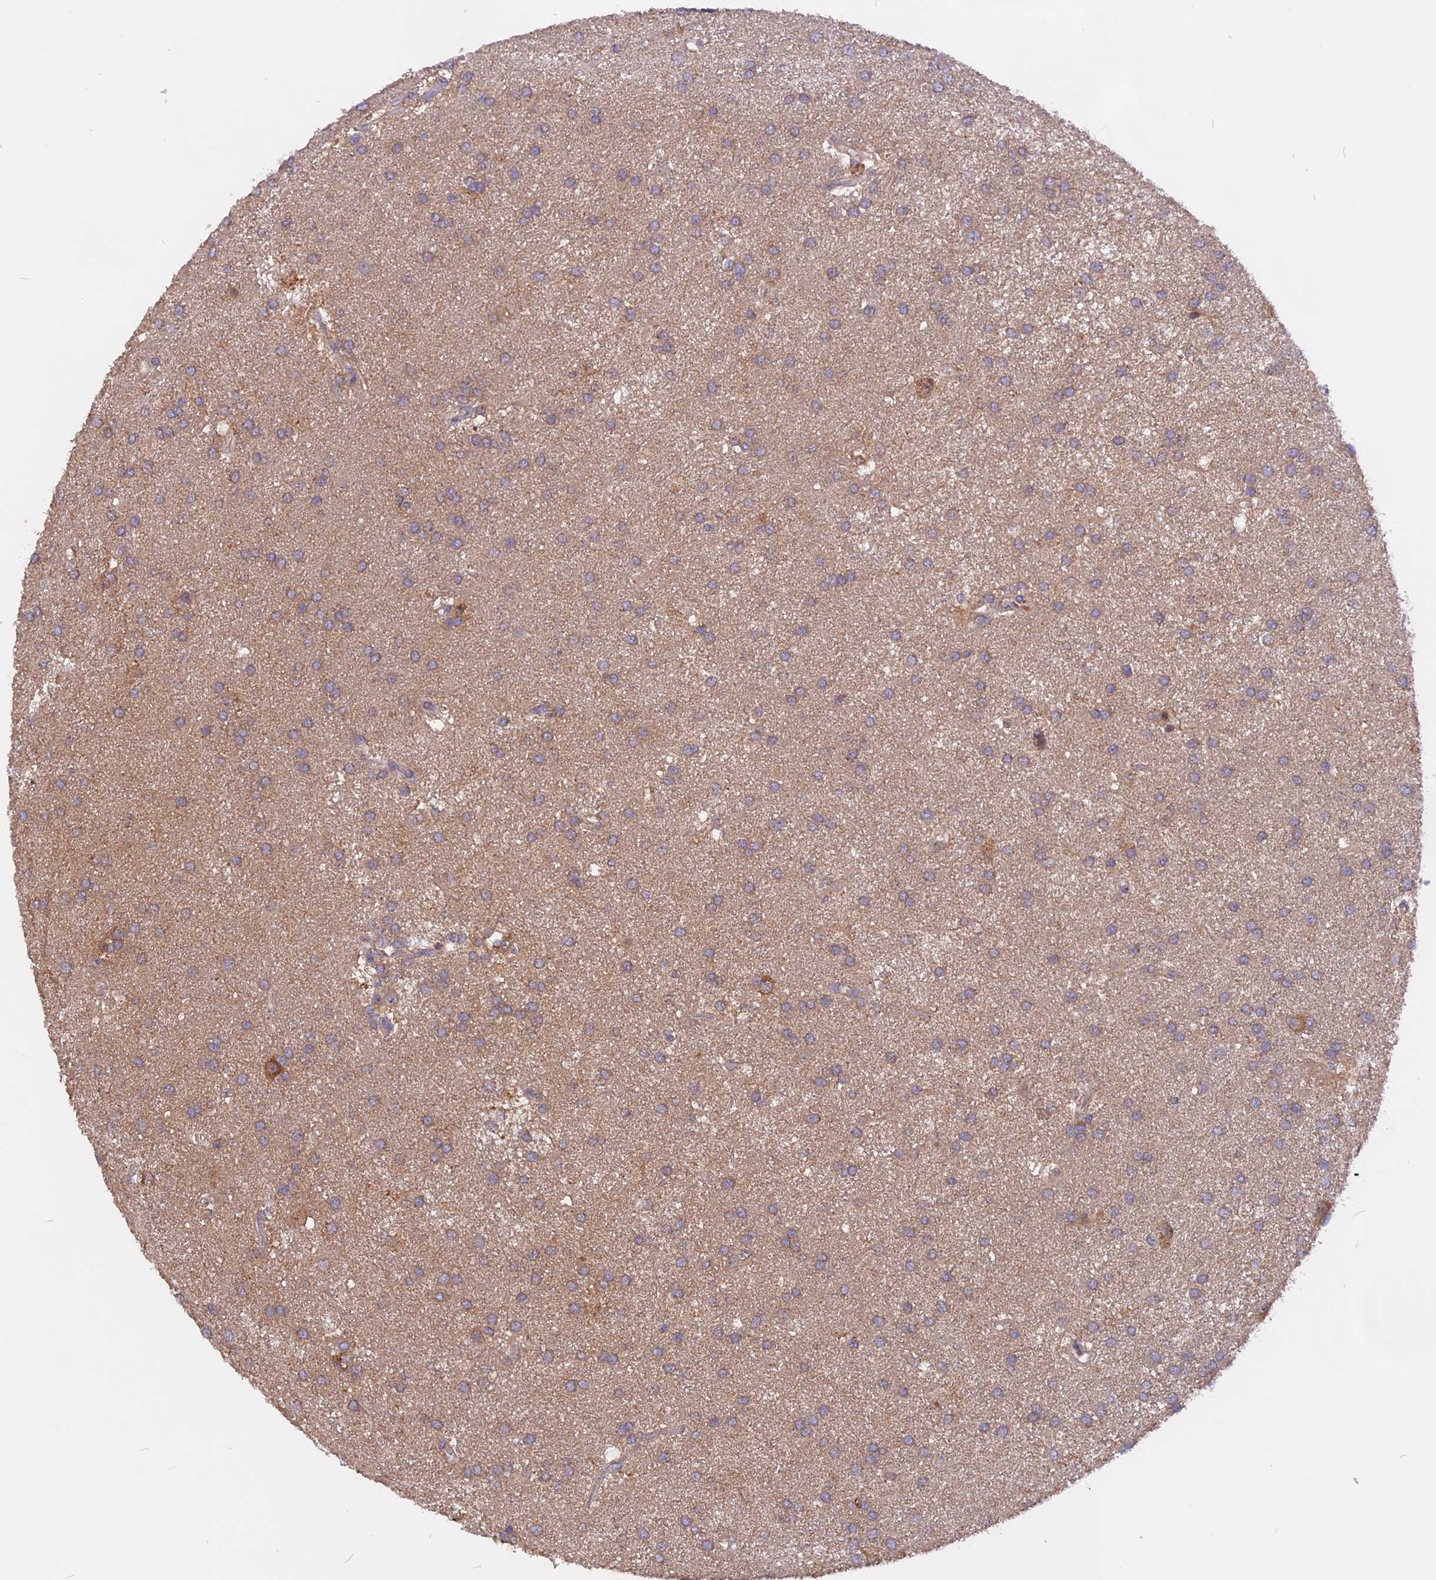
{"staining": {"intensity": "weak", "quantity": ">75%", "location": "cytoplasmic/membranous"}, "tissue": "glioma", "cell_type": "Tumor cells", "image_type": "cancer", "snomed": [{"axis": "morphology", "description": "Glioma, malignant, Low grade"}, {"axis": "topography", "description": "Brain"}], "caption": "Tumor cells exhibit low levels of weak cytoplasmic/membranous positivity in approximately >75% of cells in human glioma. The staining was performed using DAB to visualize the protein expression in brown, while the nuclei were stained in blue with hematoxylin (Magnification: 20x).", "gene": "MARK4", "patient": {"sex": "male", "age": 66}}